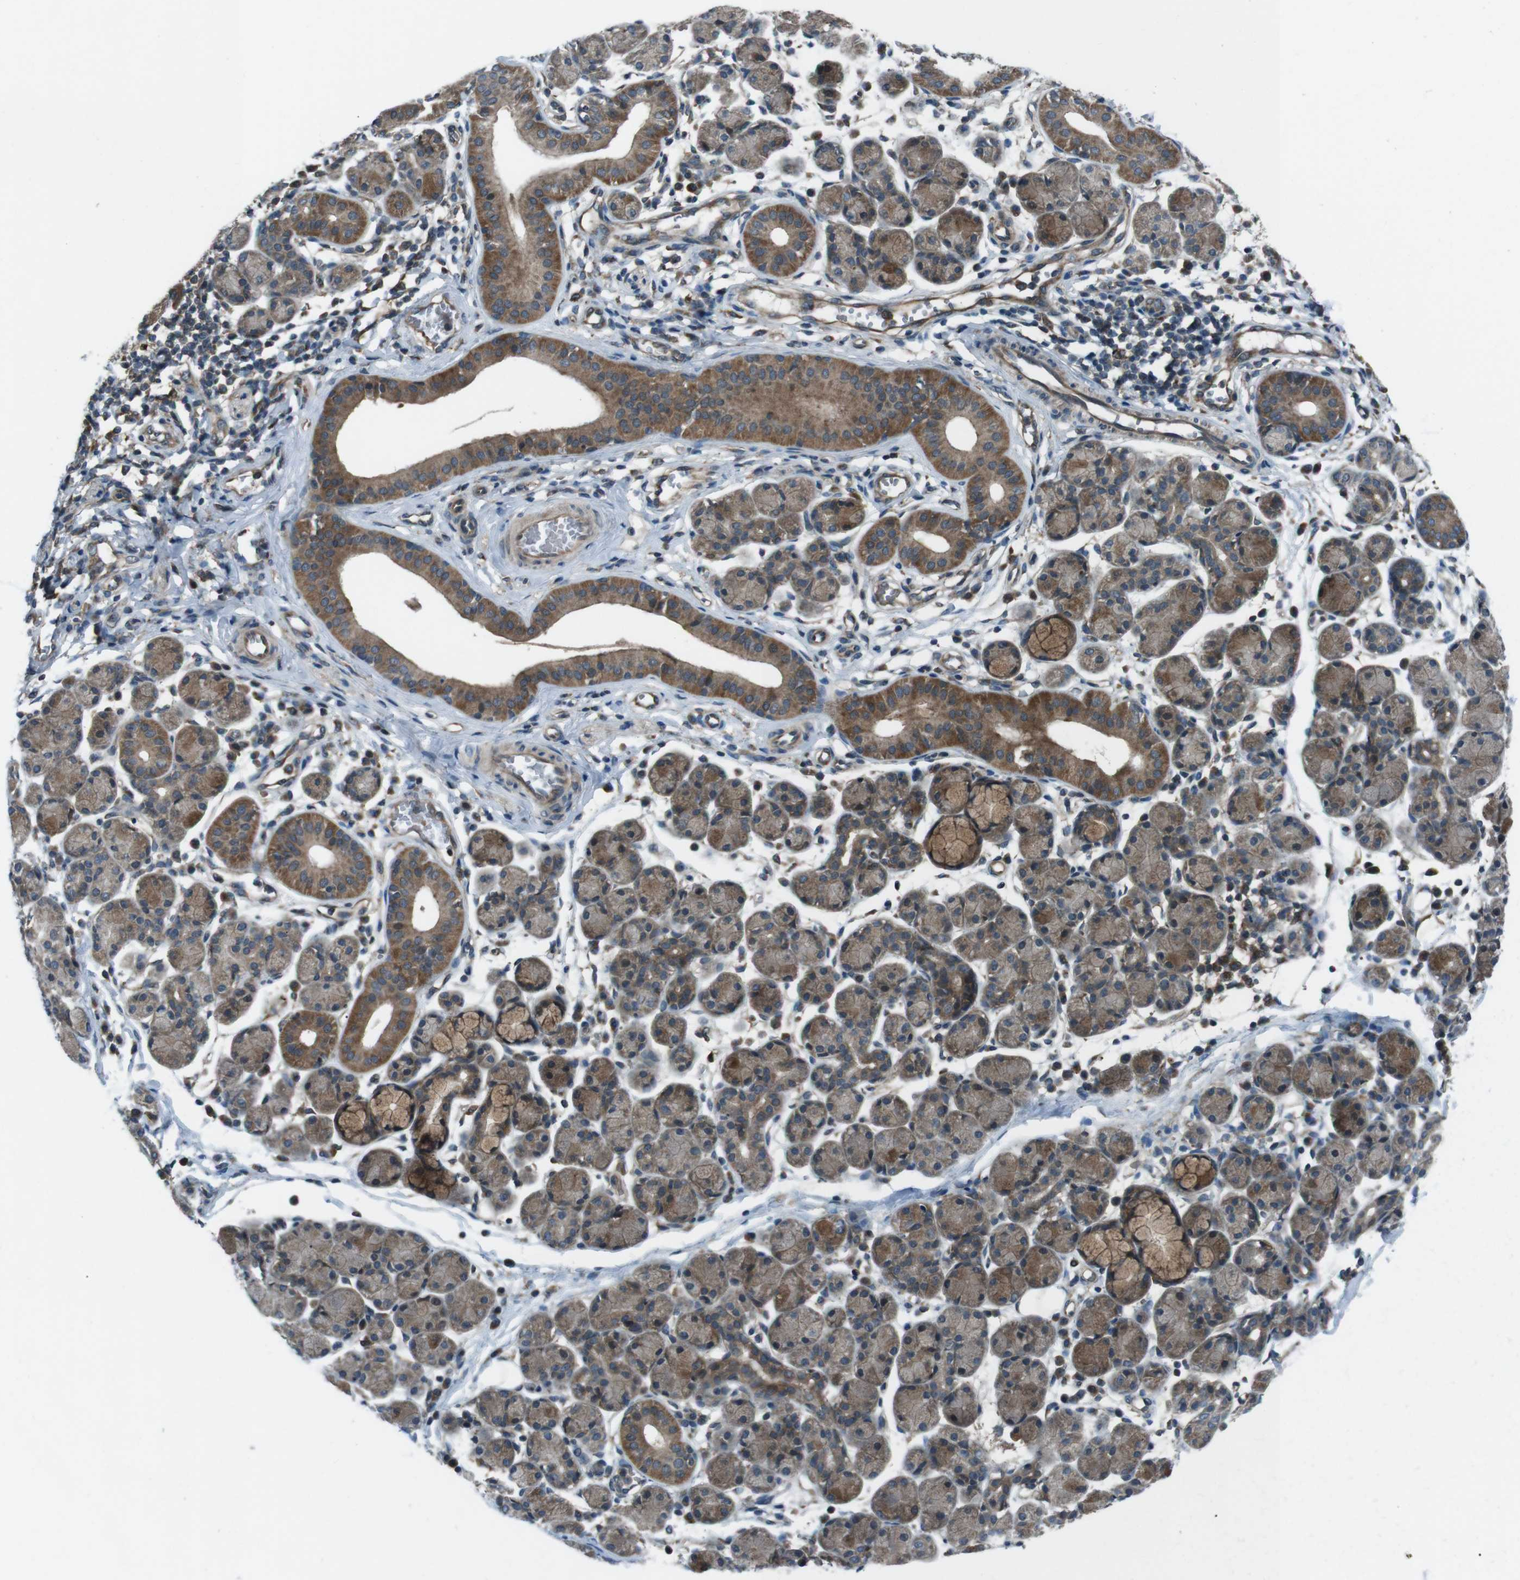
{"staining": {"intensity": "moderate", "quantity": "25%-75%", "location": "cytoplasmic/membranous"}, "tissue": "salivary gland", "cell_type": "Glandular cells", "image_type": "normal", "snomed": [{"axis": "morphology", "description": "Normal tissue, NOS"}, {"axis": "morphology", "description": "Inflammation, NOS"}, {"axis": "topography", "description": "Lymph node"}, {"axis": "topography", "description": "Salivary gland"}], "caption": "This histopathology image reveals unremarkable salivary gland stained with immunohistochemistry (IHC) to label a protein in brown. The cytoplasmic/membranous of glandular cells show moderate positivity for the protein. Nuclei are counter-stained blue.", "gene": "SLC27A4", "patient": {"sex": "male", "age": 3}}